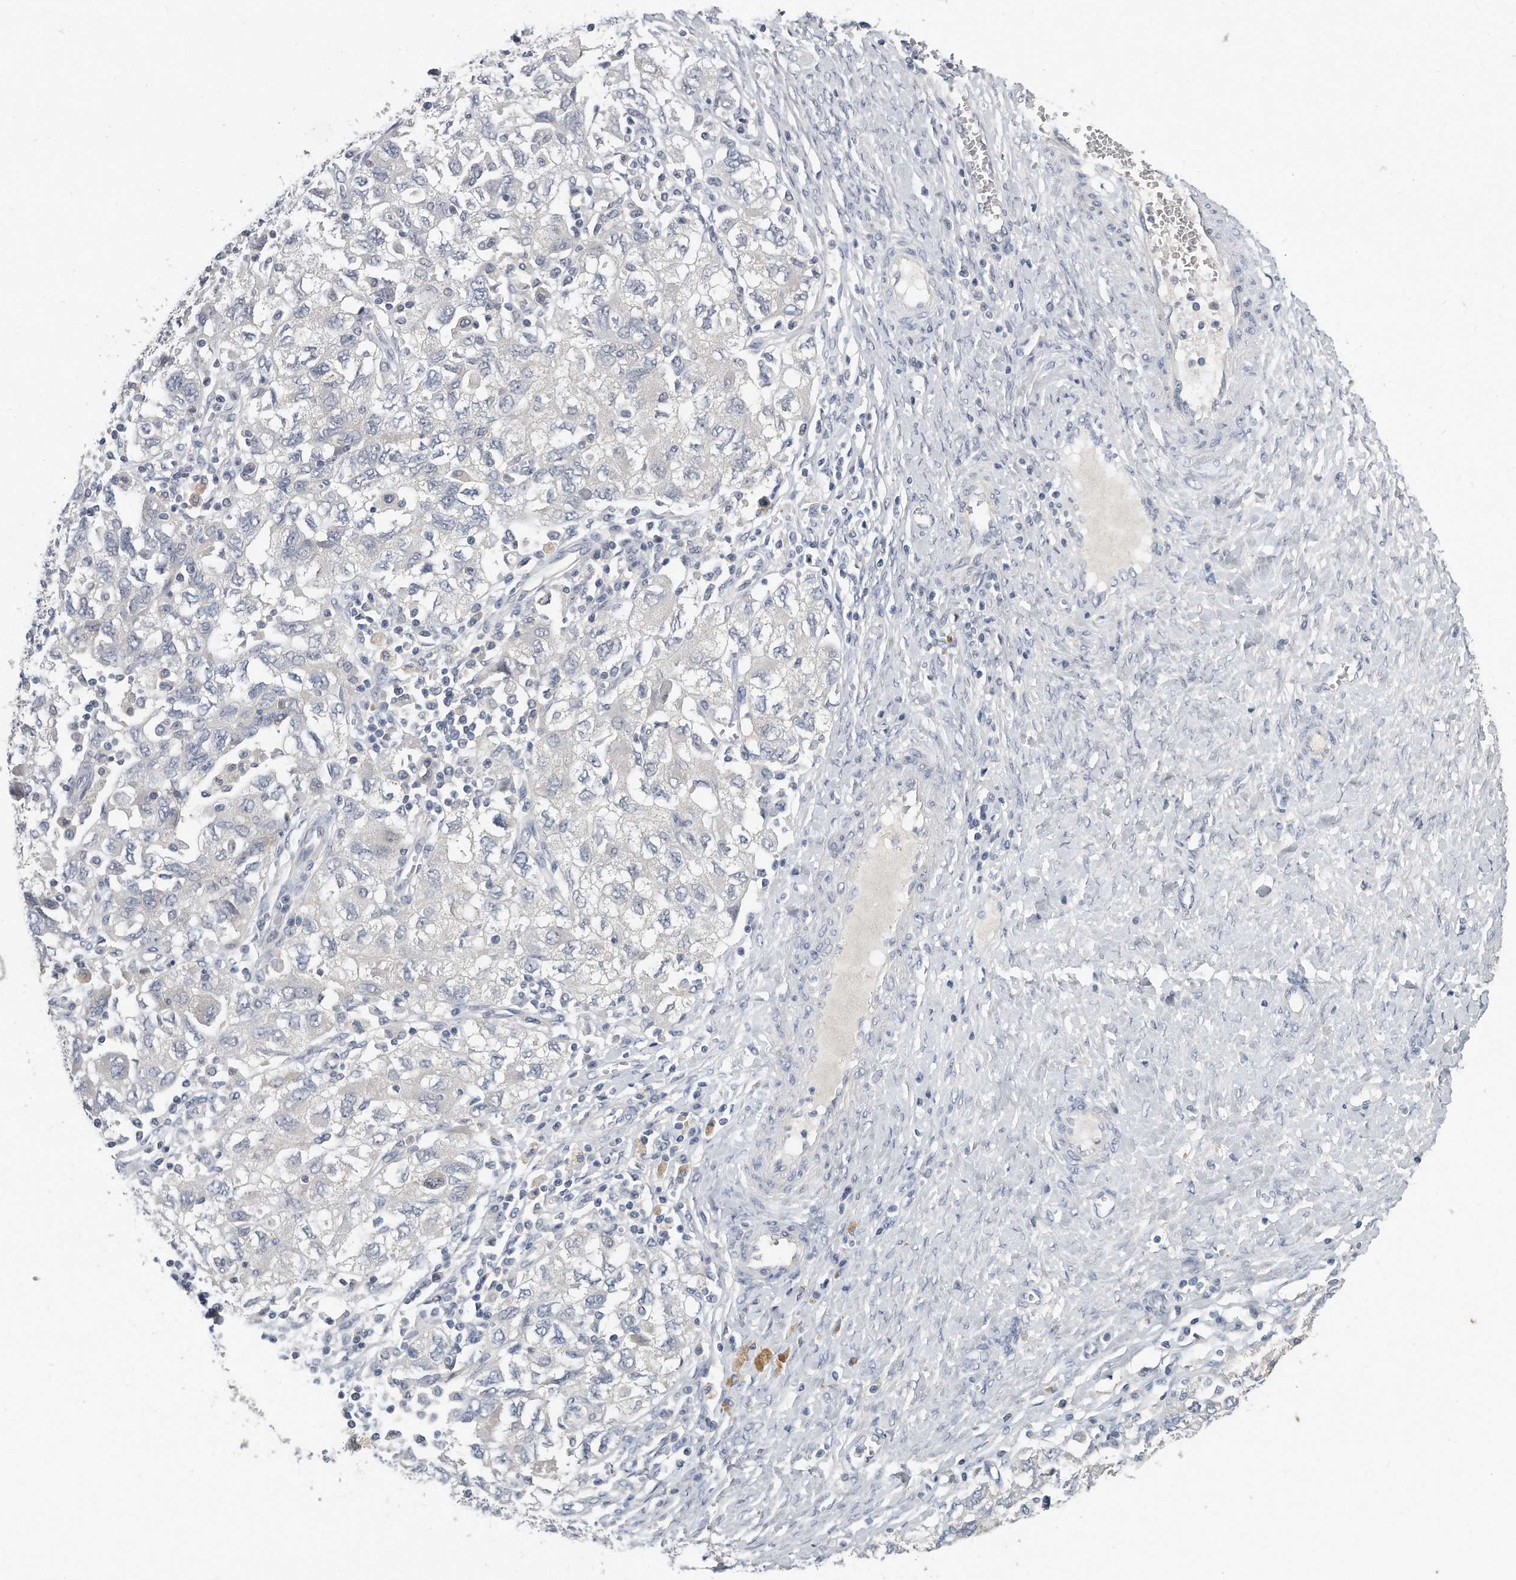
{"staining": {"intensity": "negative", "quantity": "none", "location": "none"}, "tissue": "ovarian cancer", "cell_type": "Tumor cells", "image_type": "cancer", "snomed": [{"axis": "morphology", "description": "Carcinoma, NOS"}, {"axis": "morphology", "description": "Cystadenocarcinoma, serous, NOS"}, {"axis": "topography", "description": "Ovary"}], "caption": "A high-resolution histopathology image shows immunohistochemistry (IHC) staining of ovarian serous cystadenocarcinoma, which displays no significant positivity in tumor cells. (DAB (3,3'-diaminobenzidine) immunohistochemistry (IHC) with hematoxylin counter stain).", "gene": "KLHL7", "patient": {"sex": "female", "age": 69}}